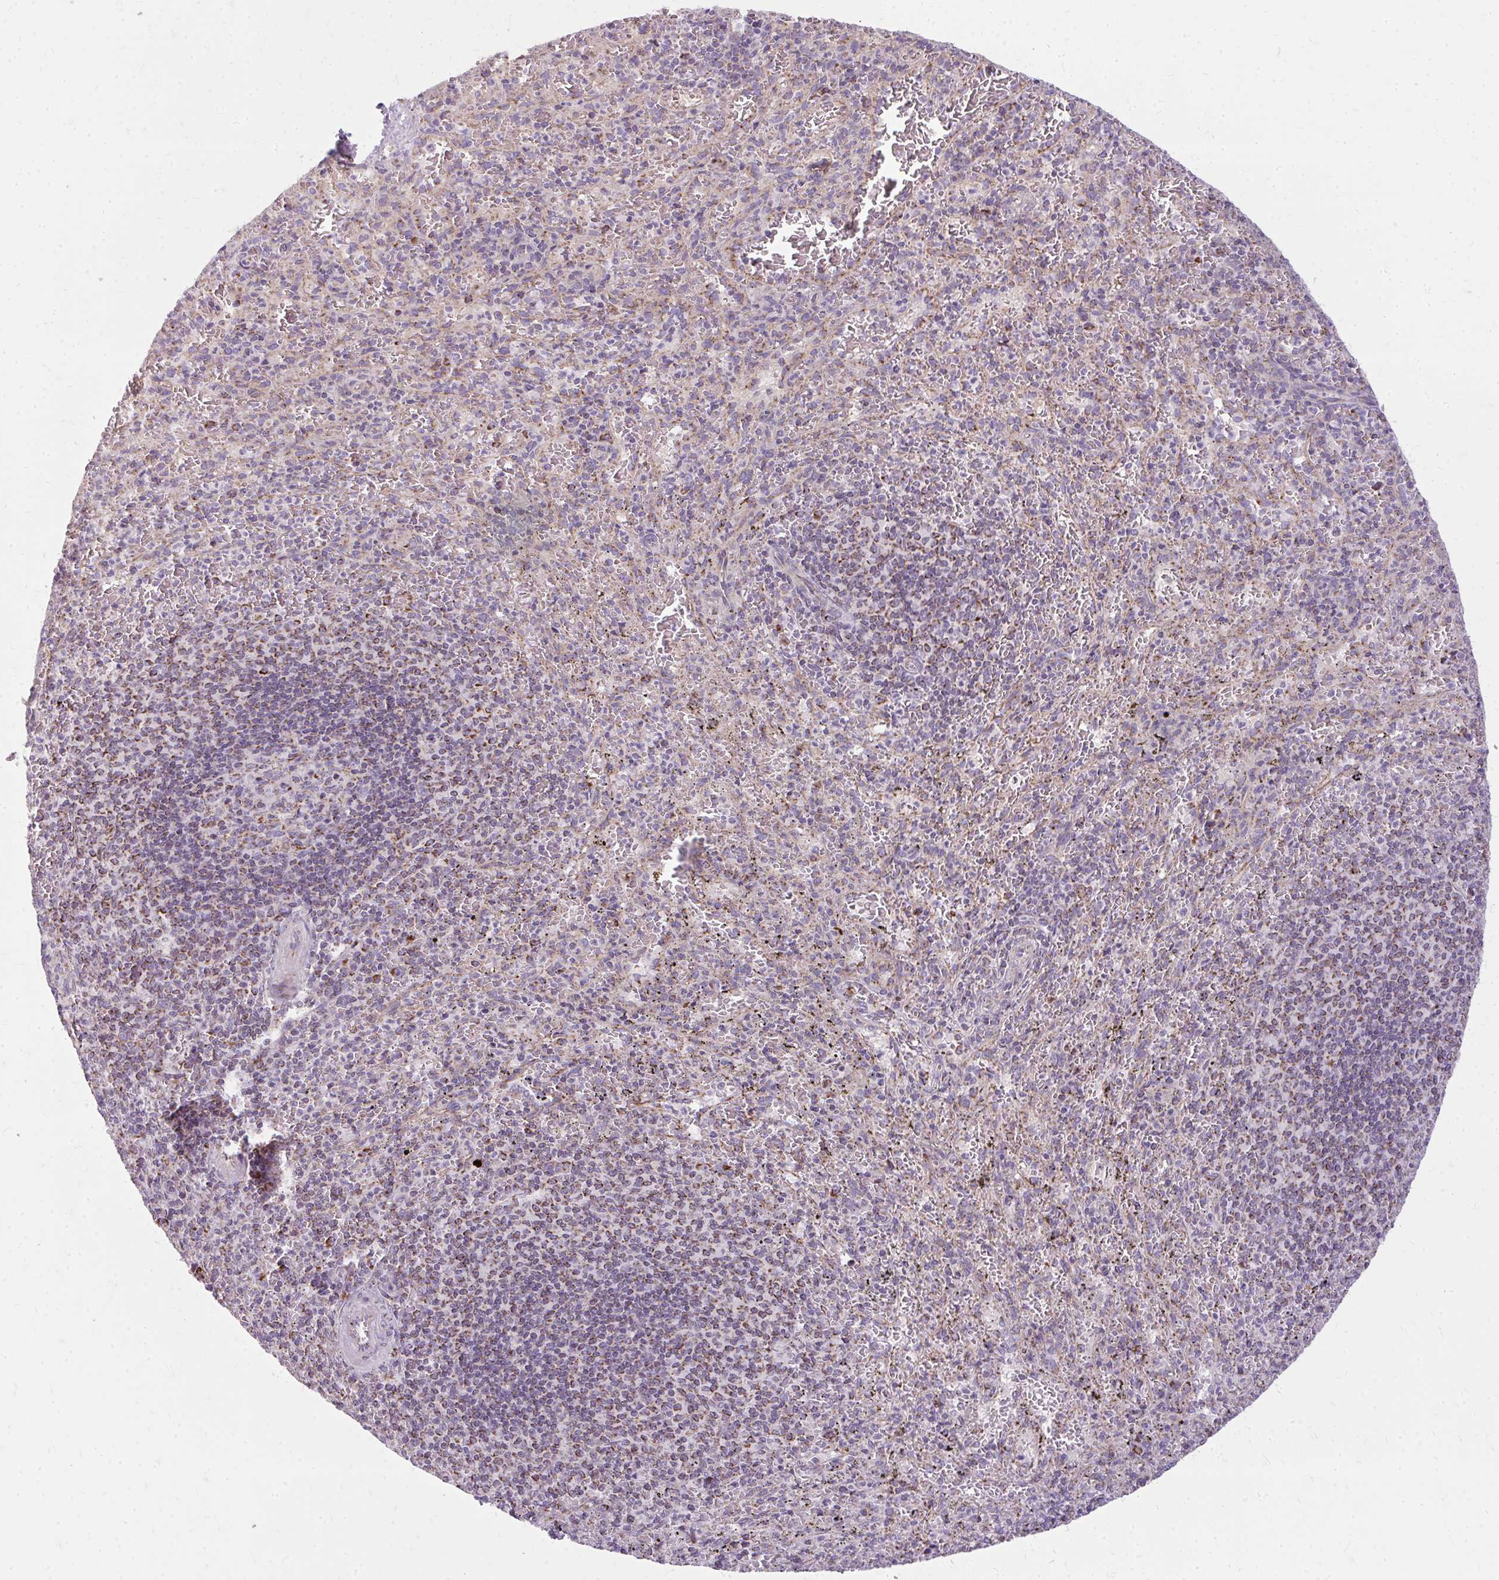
{"staining": {"intensity": "moderate", "quantity": "<25%", "location": "cytoplasmic/membranous"}, "tissue": "spleen", "cell_type": "Cells in red pulp", "image_type": "normal", "snomed": [{"axis": "morphology", "description": "Normal tissue, NOS"}, {"axis": "topography", "description": "Spleen"}], "caption": "Immunohistochemistry (IHC) image of benign spleen: spleen stained using immunohistochemistry exhibits low levels of moderate protein expression localized specifically in the cytoplasmic/membranous of cells in red pulp, appearing as a cytoplasmic/membranous brown color.", "gene": "IFIT1", "patient": {"sex": "male", "age": 57}}